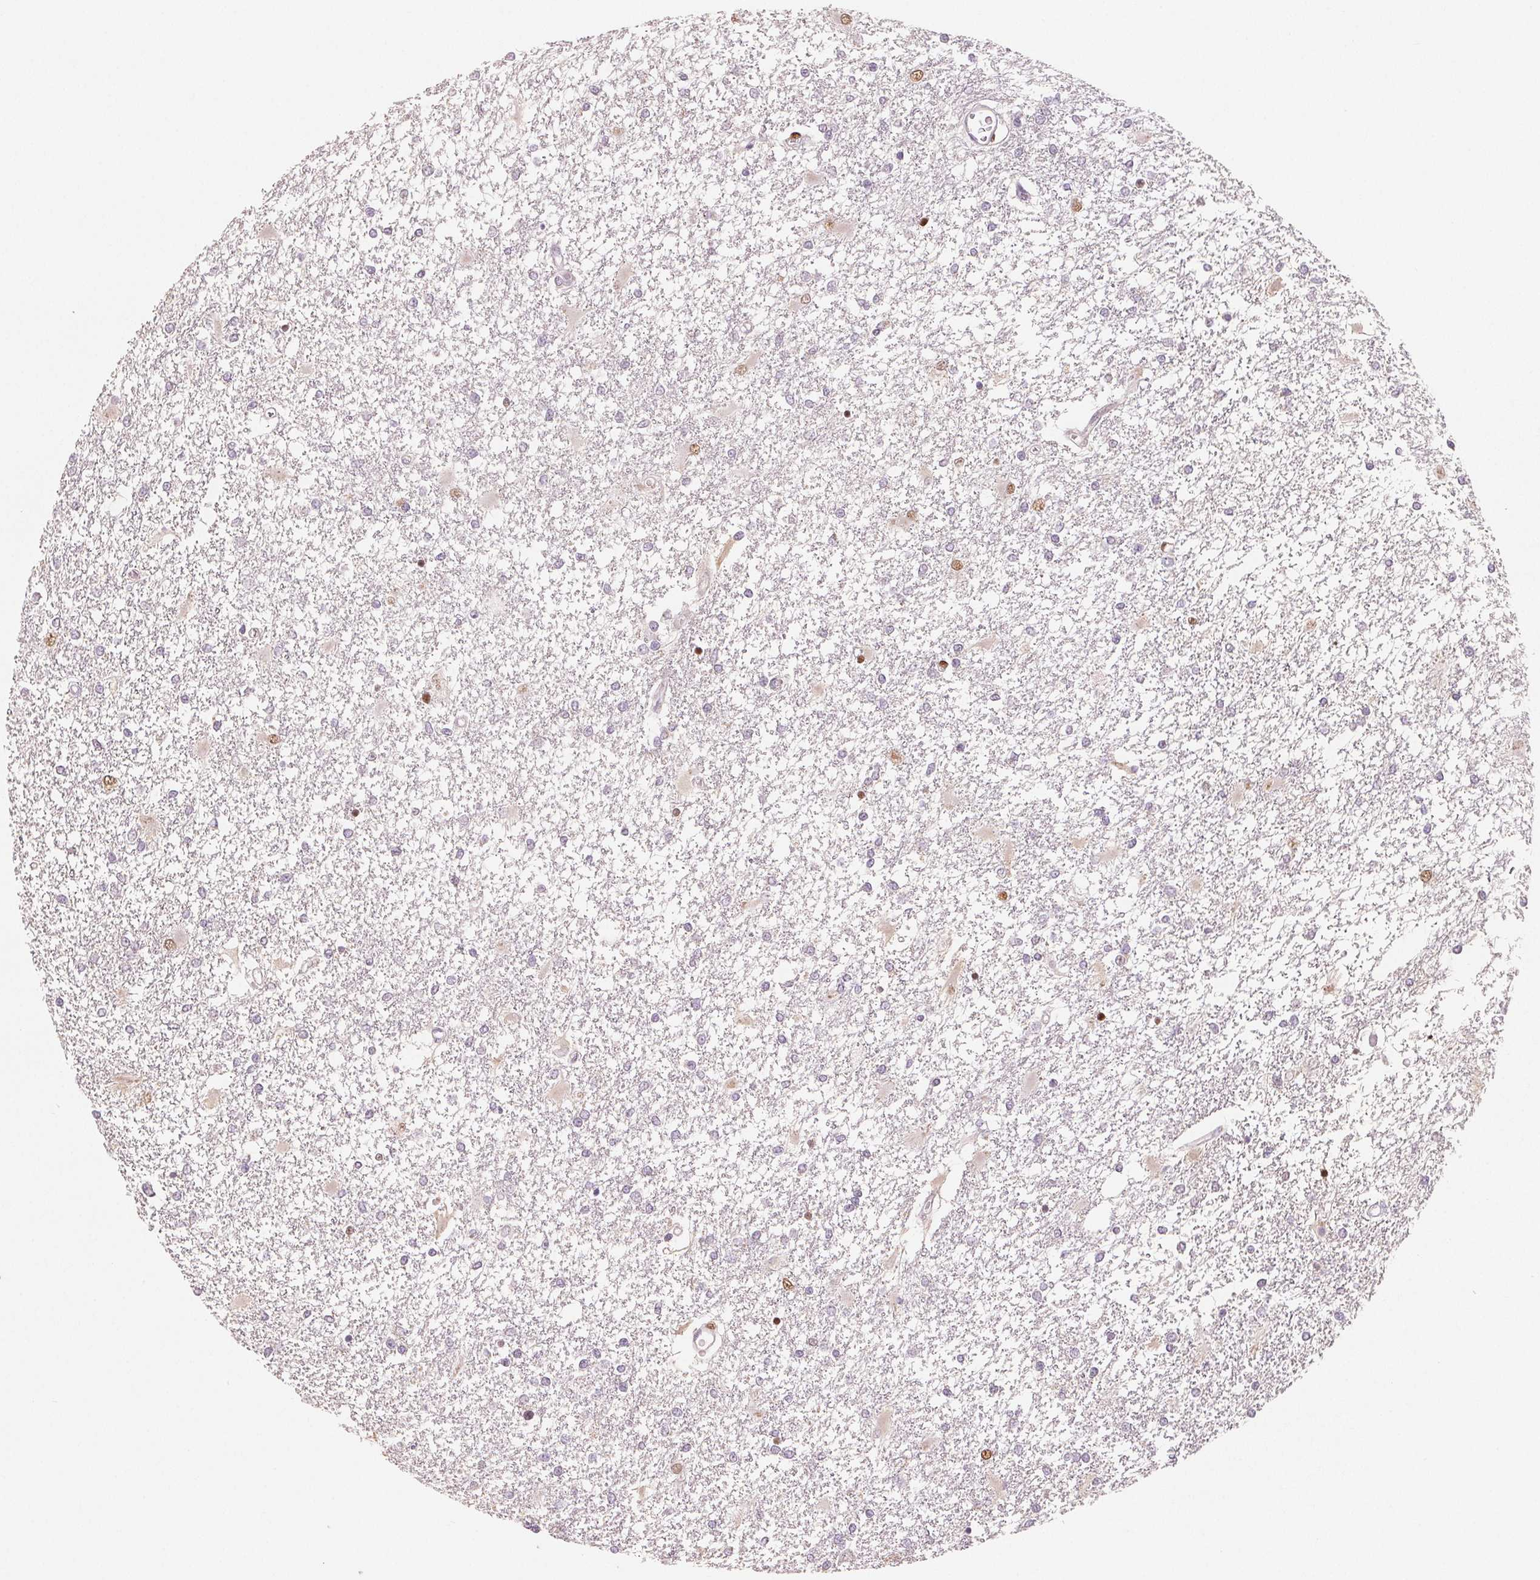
{"staining": {"intensity": "weak", "quantity": "<25%", "location": "nuclear"}, "tissue": "glioma", "cell_type": "Tumor cells", "image_type": "cancer", "snomed": [{"axis": "morphology", "description": "Glioma, malignant, High grade"}, {"axis": "topography", "description": "Cerebral cortex"}], "caption": "IHC photomicrograph of human glioma stained for a protein (brown), which reveals no staining in tumor cells.", "gene": "SMARCD3", "patient": {"sex": "male", "age": 79}}